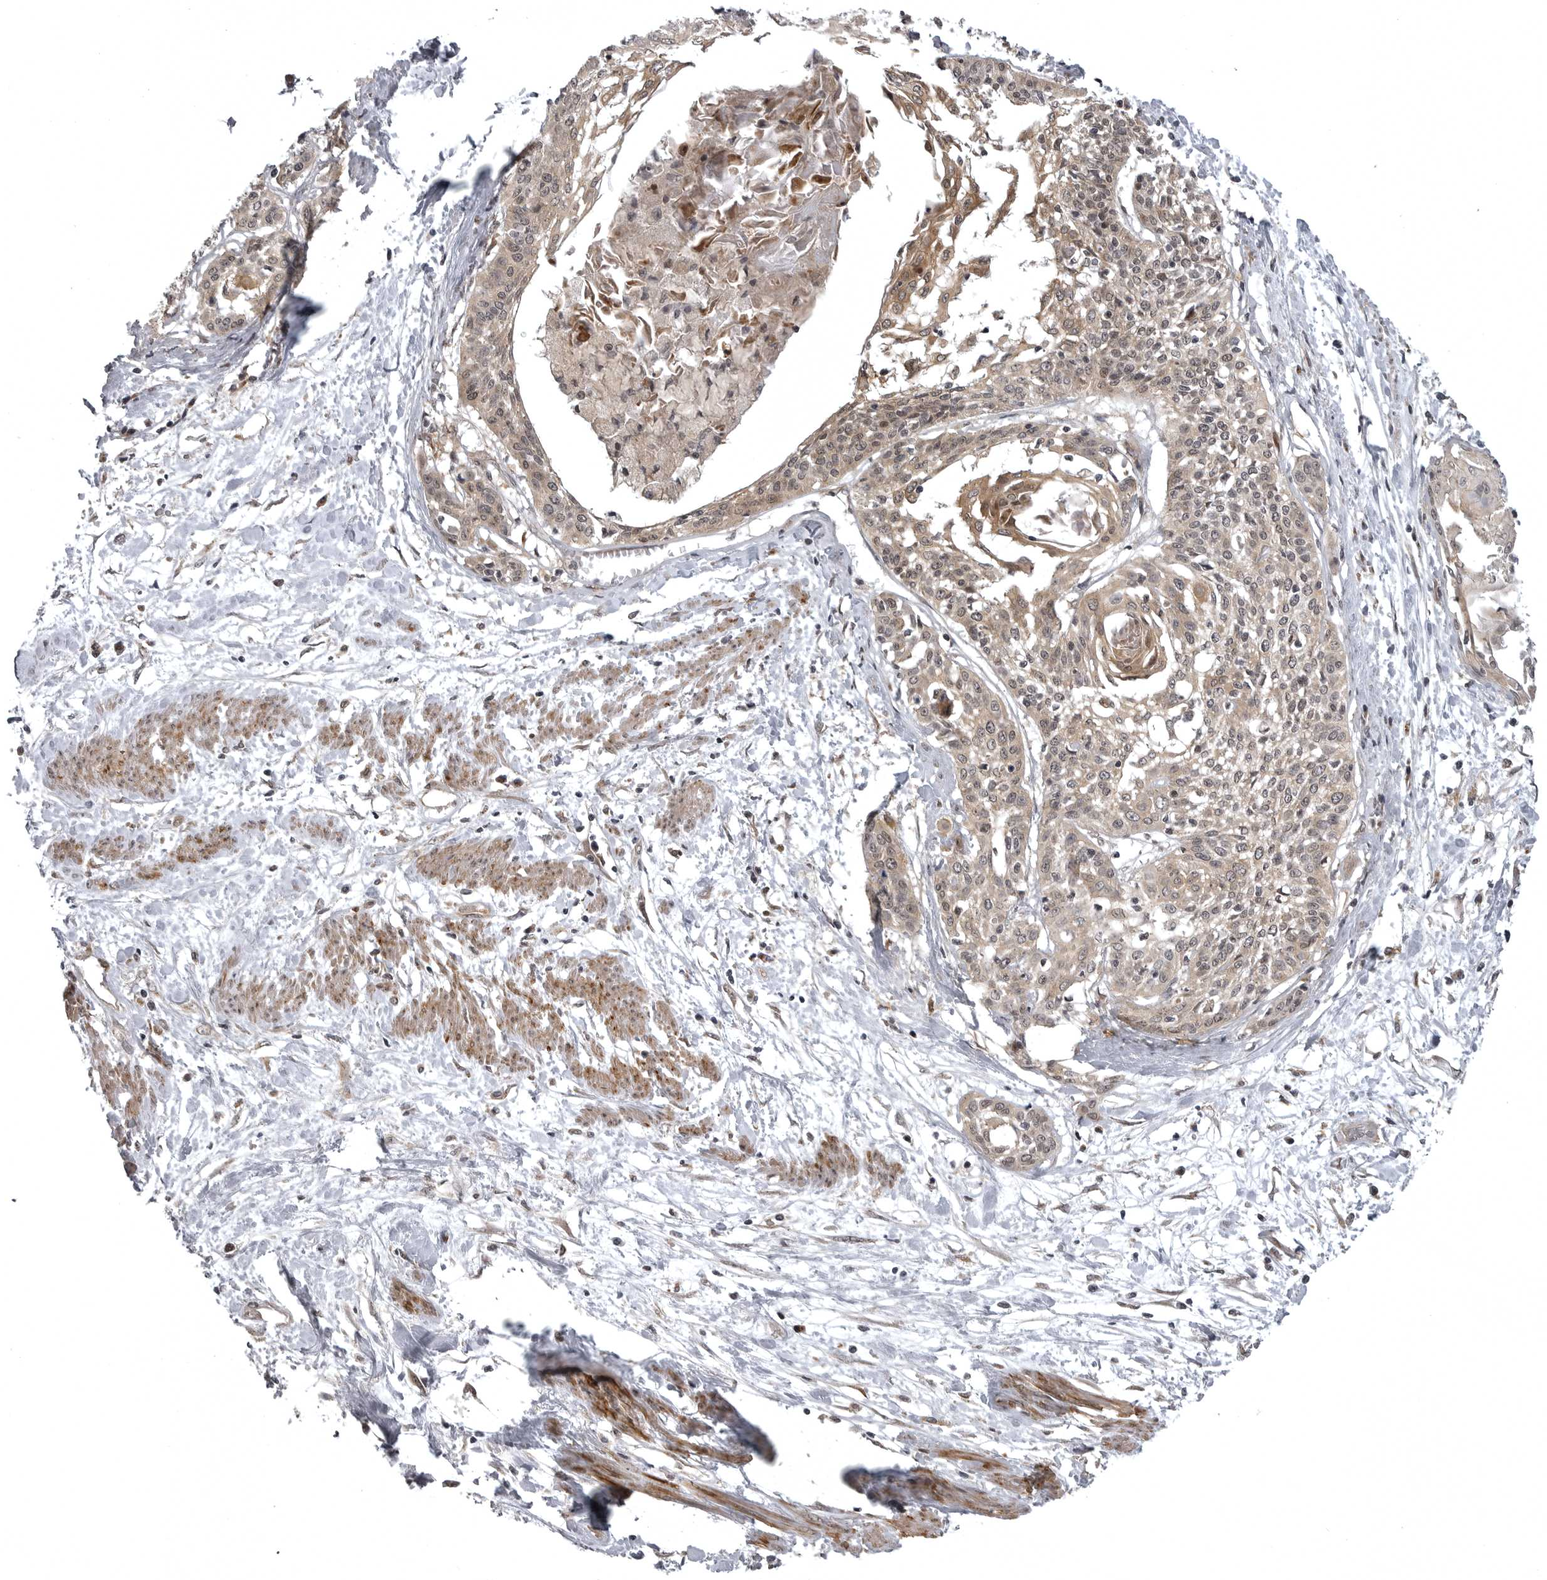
{"staining": {"intensity": "weak", "quantity": ">75%", "location": "cytoplasmic/membranous,nuclear"}, "tissue": "cervical cancer", "cell_type": "Tumor cells", "image_type": "cancer", "snomed": [{"axis": "morphology", "description": "Squamous cell carcinoma, NOS"}, {"axis": "topography", "description": "Cervix"}], "caption": "A brown stain shows weak cytoplasmic/membranous and nuclear staining of a protein in cervical cancer (squamous cell carcinoma) tumor cells.", "gene": "SNX16", "patient": {"sex": "female", "age": 57}}